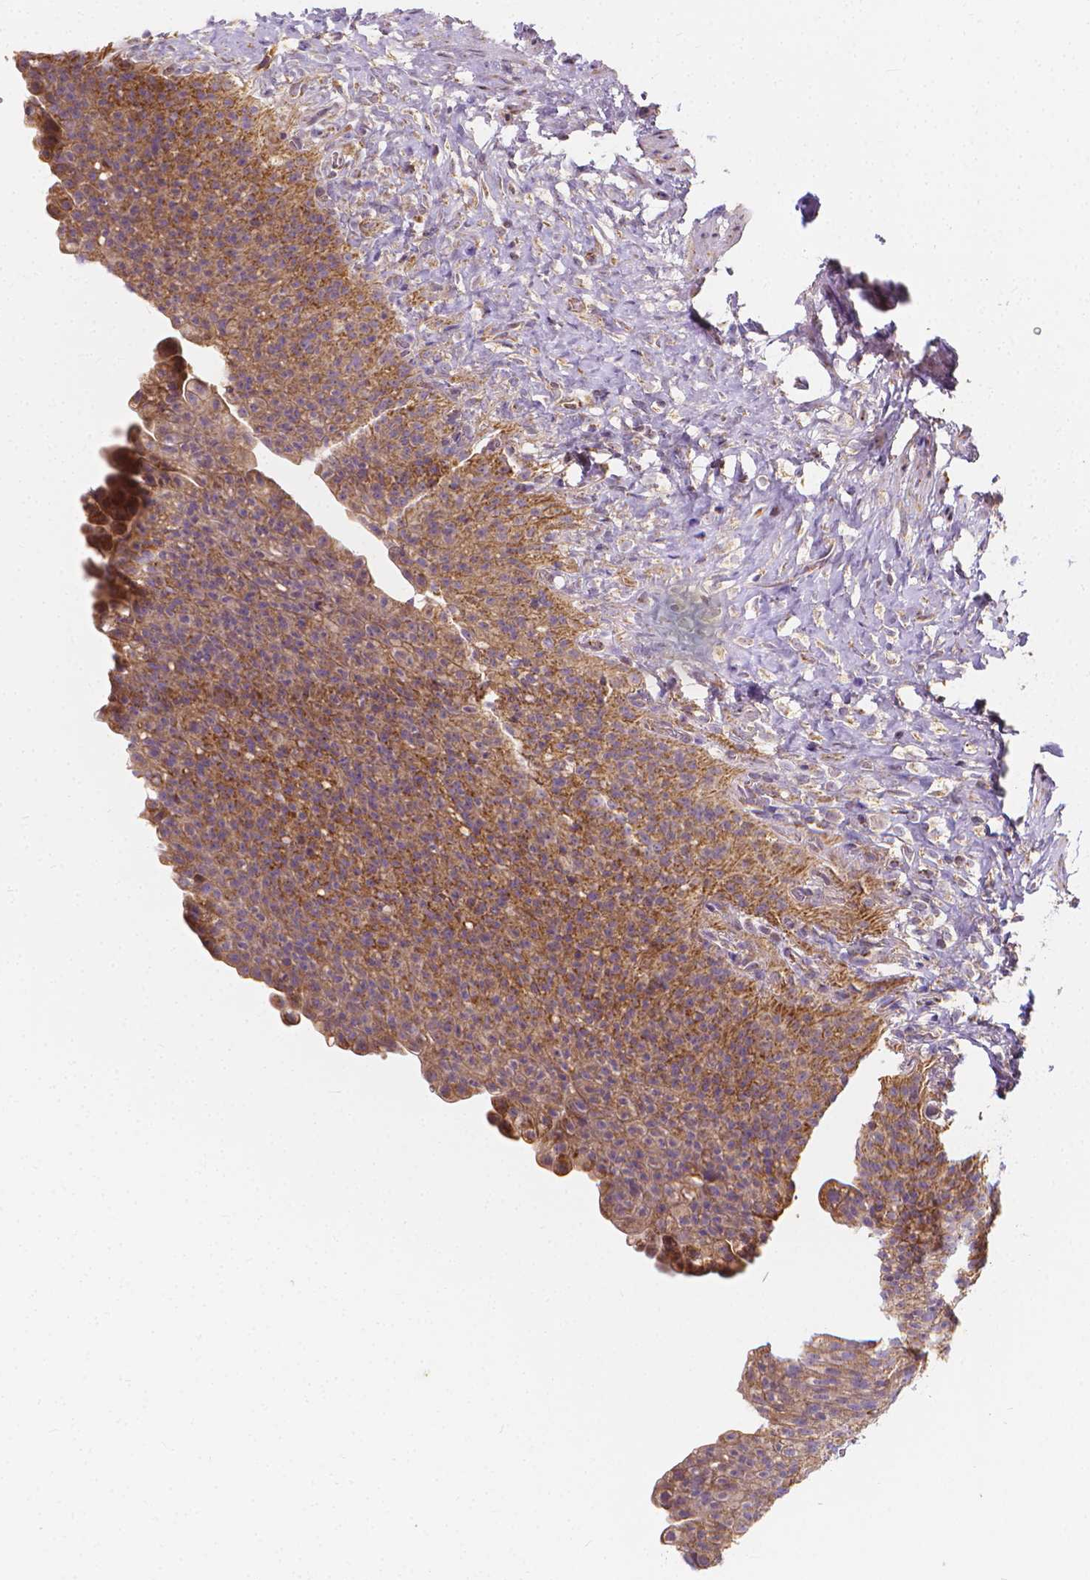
{"staining": {"intensity": "moderate", "quantity": ">75%", "location": "cytoplasmic/membranous"}, "tissue": "urinary bladder", "cell_type": "Urothelial cells", "image_type": "normal", "snomed": [{"axis": "morphology", "description": "Normal tissue, NOS"}, {"axis": "topography", "description": "Urinary bladder"}, {"axis": "topography", "description": "Prostate"}], "caption": "A brown stain highlights moderate cytoplasmic/membranous expression of a protein in urothelial cells of normal human urinary bladder.", "gene": "SNCAIP", "patient": {"sex": "male", "age": 76}}